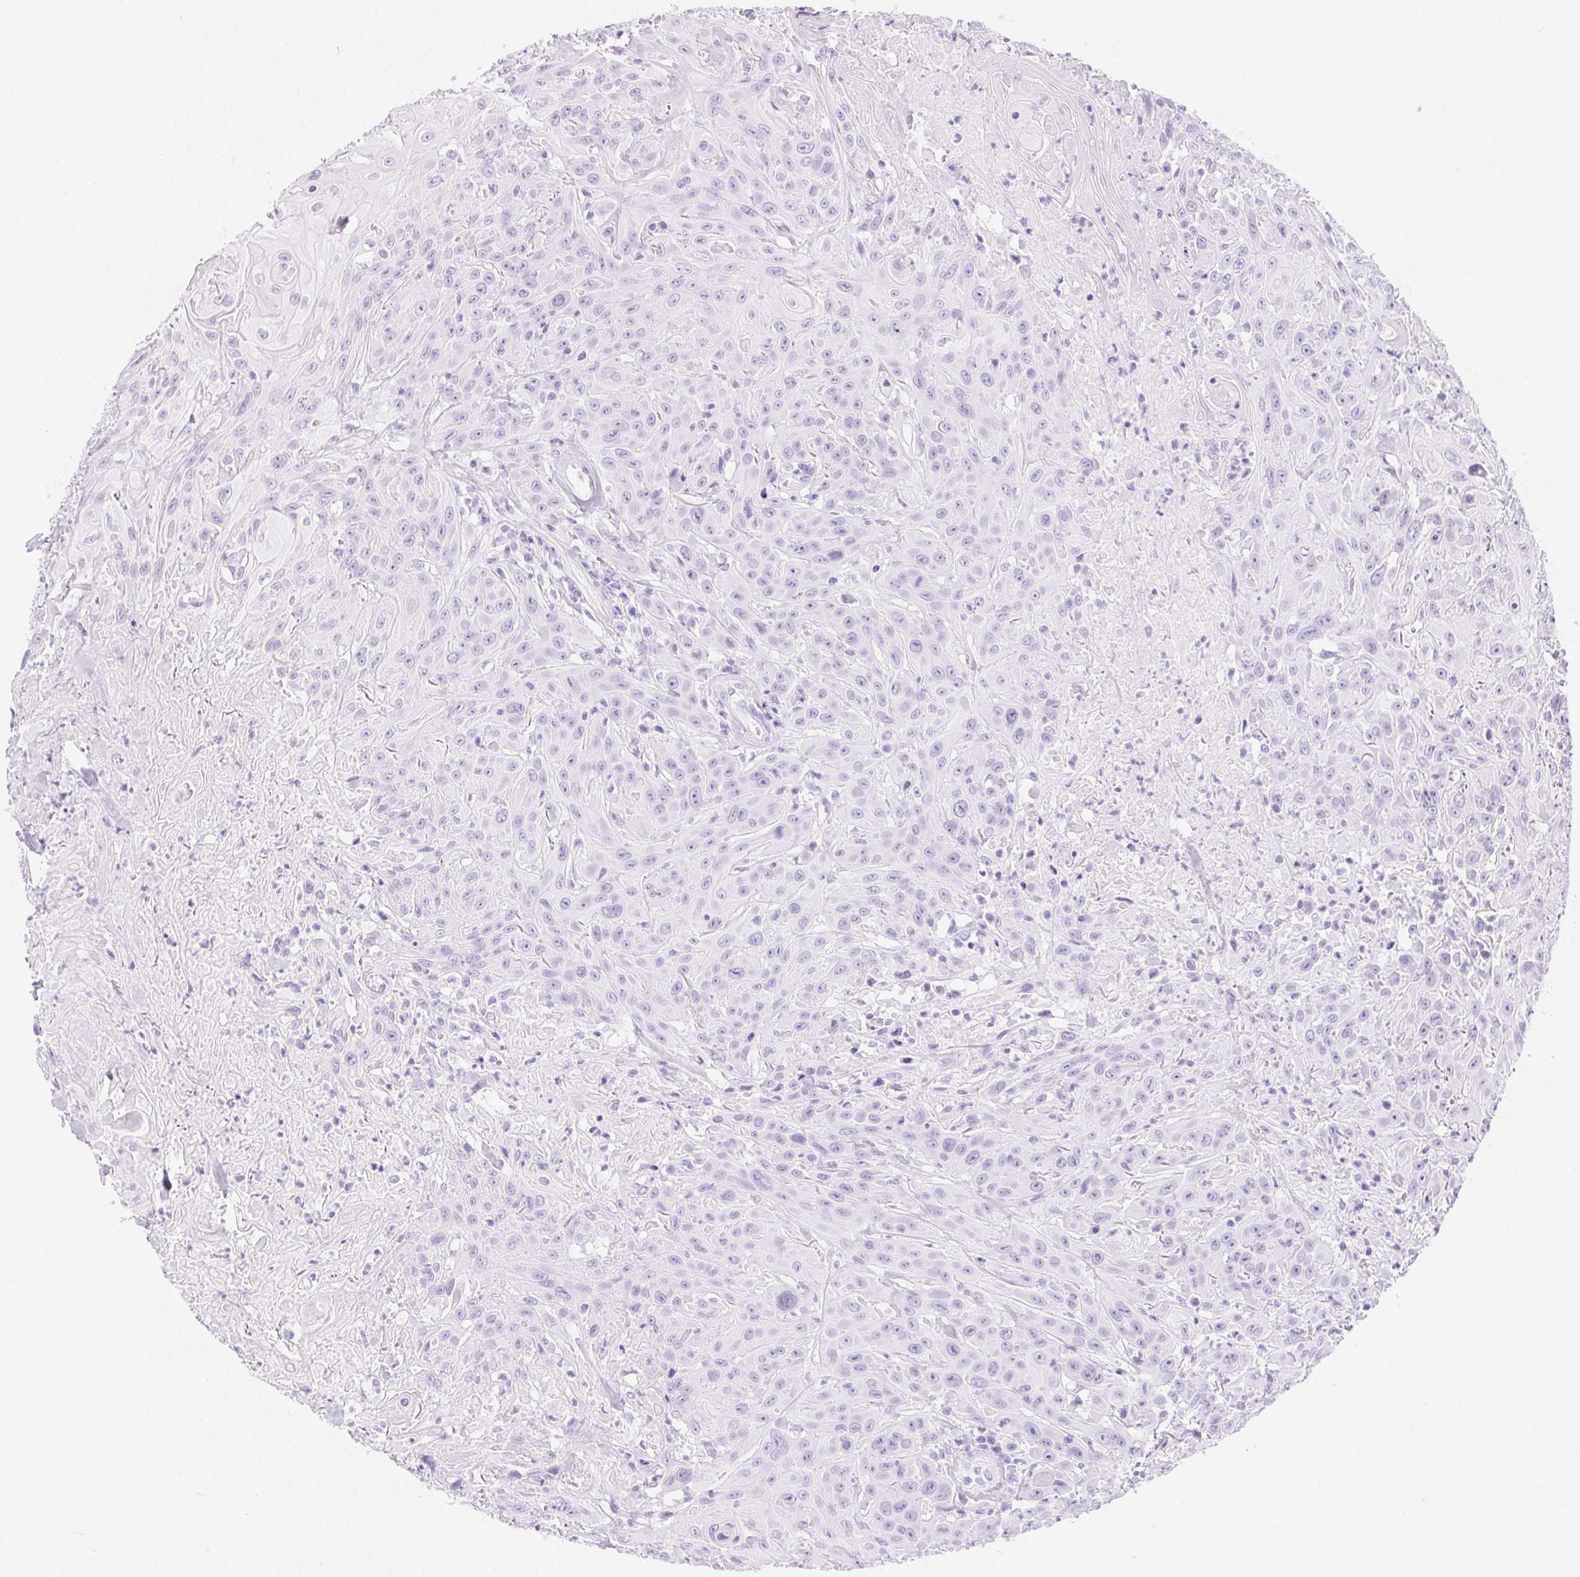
{"staining": {"intensity": "negative", "quantity": "none", "location": "none"}, "tissue": "head and neck cancer", "cell_type": "Tumor cells", "image_type": "cancer", "snomed": [{"axis": "morphology", "description": "Squamous cell carcinoma, NOS"}, {"axis": "topography", "description": "Skin"}, {"axis": "topography", "description": "Head-Neck"}], "caption": "Immunohistochemistry (IHC) of squamous cell carcinoma (head and neck) exhibits no positivity in tumor cells. (IHC, brightfield microscopy, high magnification).", "gene": "CLDN16", "patient": {"sex": "male", "age": 80}}